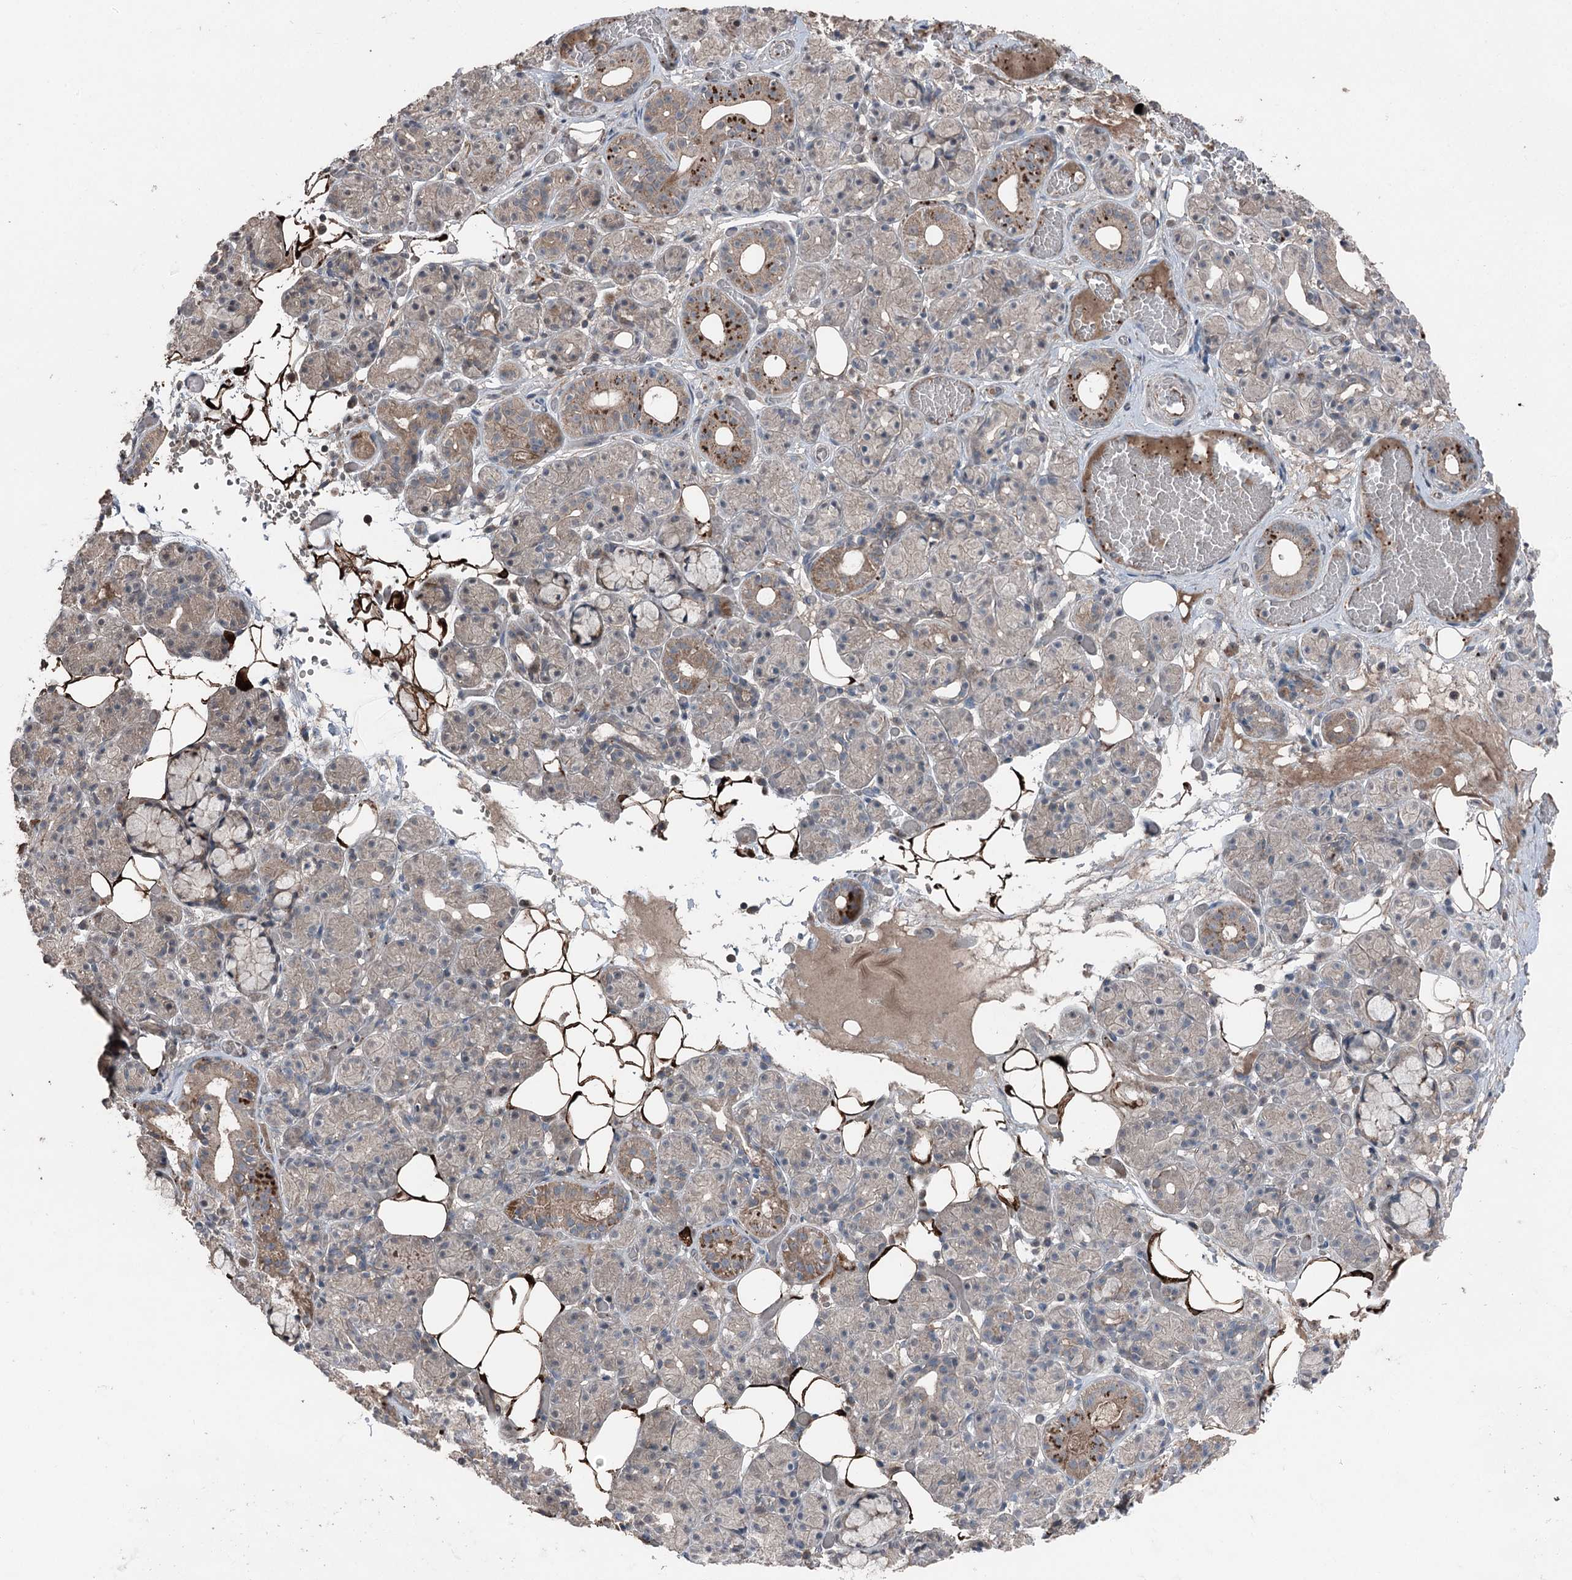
{"staining": {"intensity": "moderate", "quantity": "<25%", "location": "cytoplasmic/membranous"}, "tissue": "salivary gland", "cell_type": "Glandular cells", "image_type": "normal", "snomed": [{"axis": "morphology", "description": "Normal tissue, NOS"}, {"axis": "topography", "description": "Salivary gland"}], "caption": "Moderate cytoplasmic/membranous protein expression is appreciated in about <25% of glandular cells in salivary gland.", "gene": "MAPK8IP2", "patient": {"sex": "male", "age": 63}}